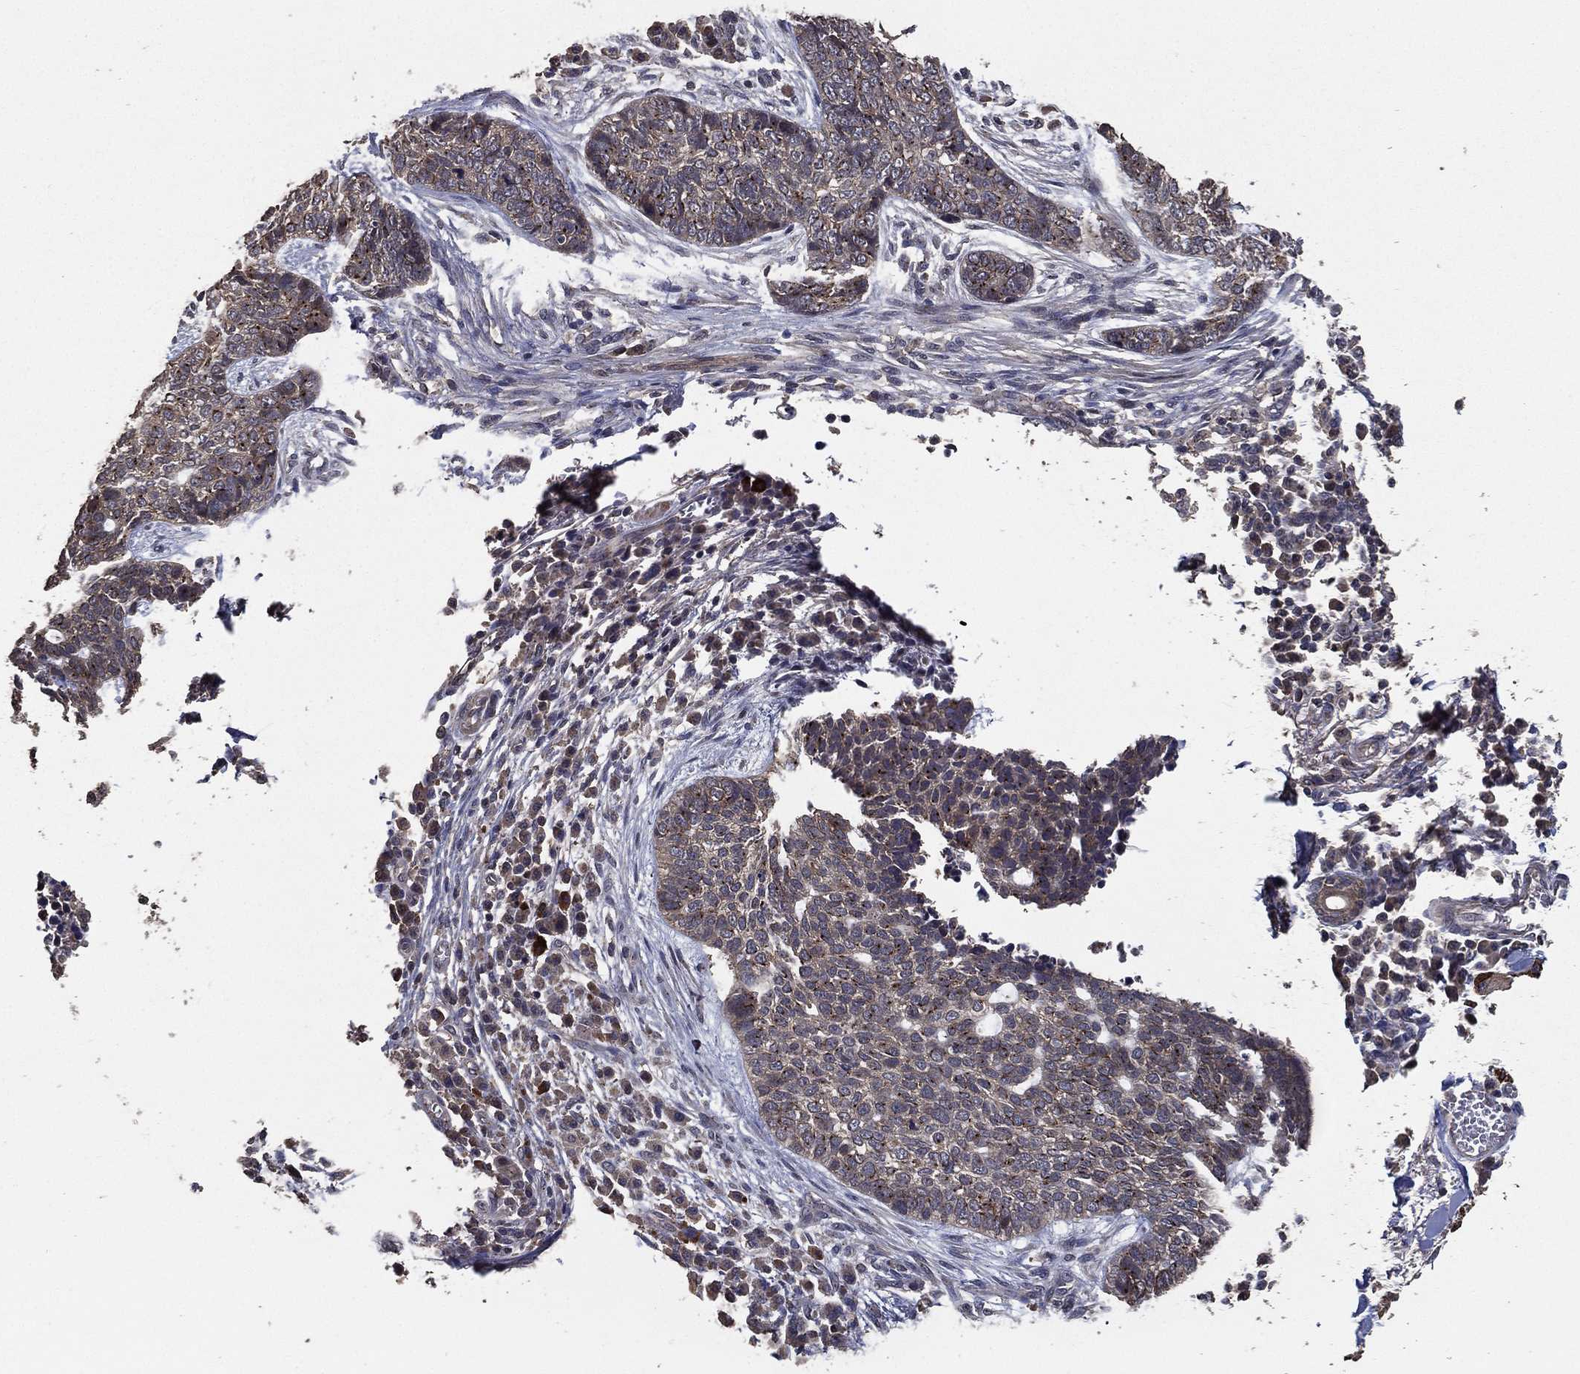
{"staining": {"intensity": "negative", "quantity": "none", "location": "none"}, "tissue": "skin cancer", "cell_type": "Tumor cells", "image_type": "cancer", "snomed": [{"axis": "morphology", "description": "Basal cell carcinoma"}, {"axis": "topography", "description": "Skin"}], "caption": "Tumor cells are negative for protein expression in human skin cancer (basal cell carcinoma).", "gene": "PCNT", "patient": {"sex": "female", "age": 69}}